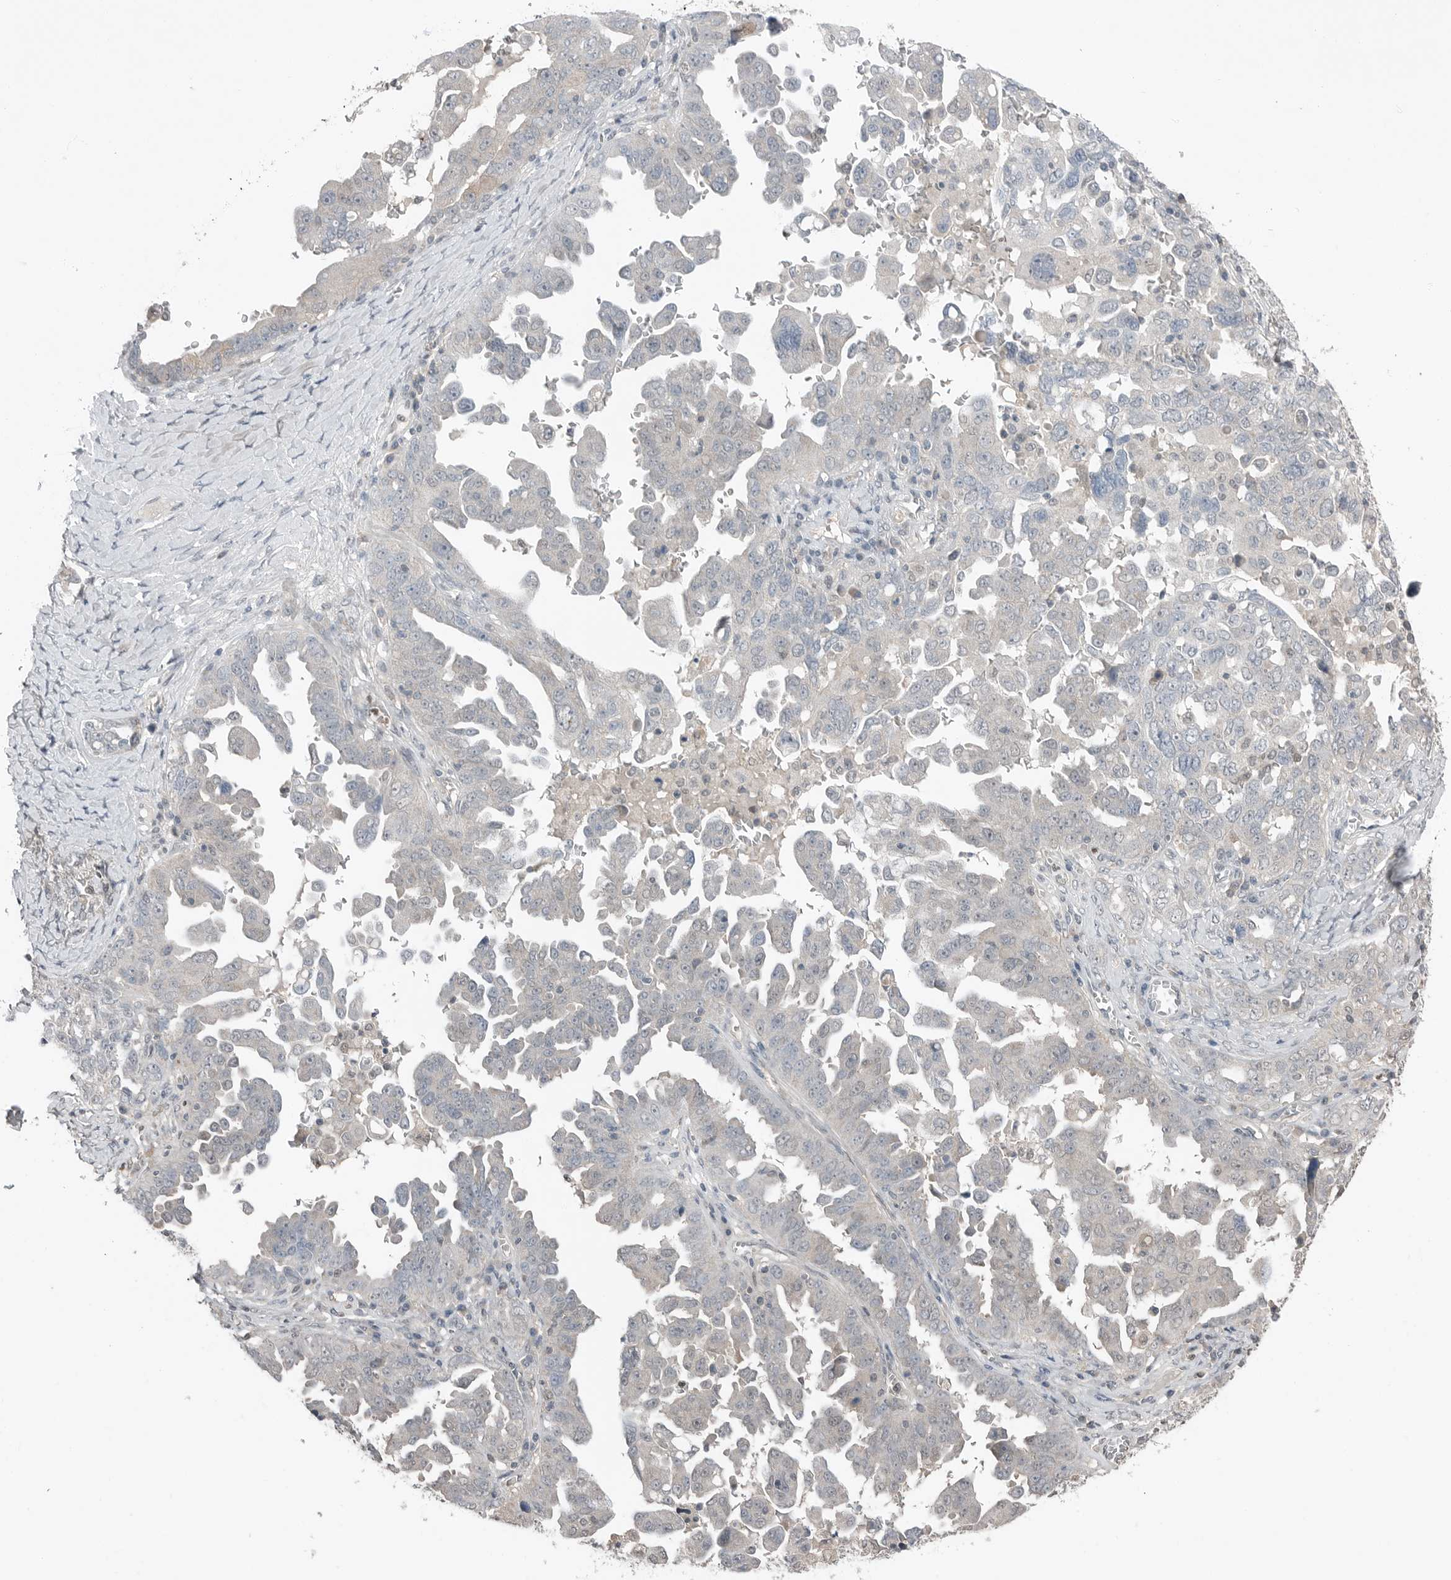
{"staining": {"intensity": "negative", "quantity": "none", "location": "none"}, "tissue": "ovarian cancer", "cell_type": "Tumor cells", "image_type": "cancer", "snomed": [{"axis": "morphology", "description": "Carcinoma, endometroid"}, {"axis": "topography", "description": "Ovary"}], "caption": "An immunohistochemistry (IHC) image of ovarian cancer (endometroid carcinoma) is shown. There is no staining in tumor cells of ovarian cancer (endometroid carcinoma).", "gene": "MFAP3L", "patient": {"sex": "female", "age": 62}}